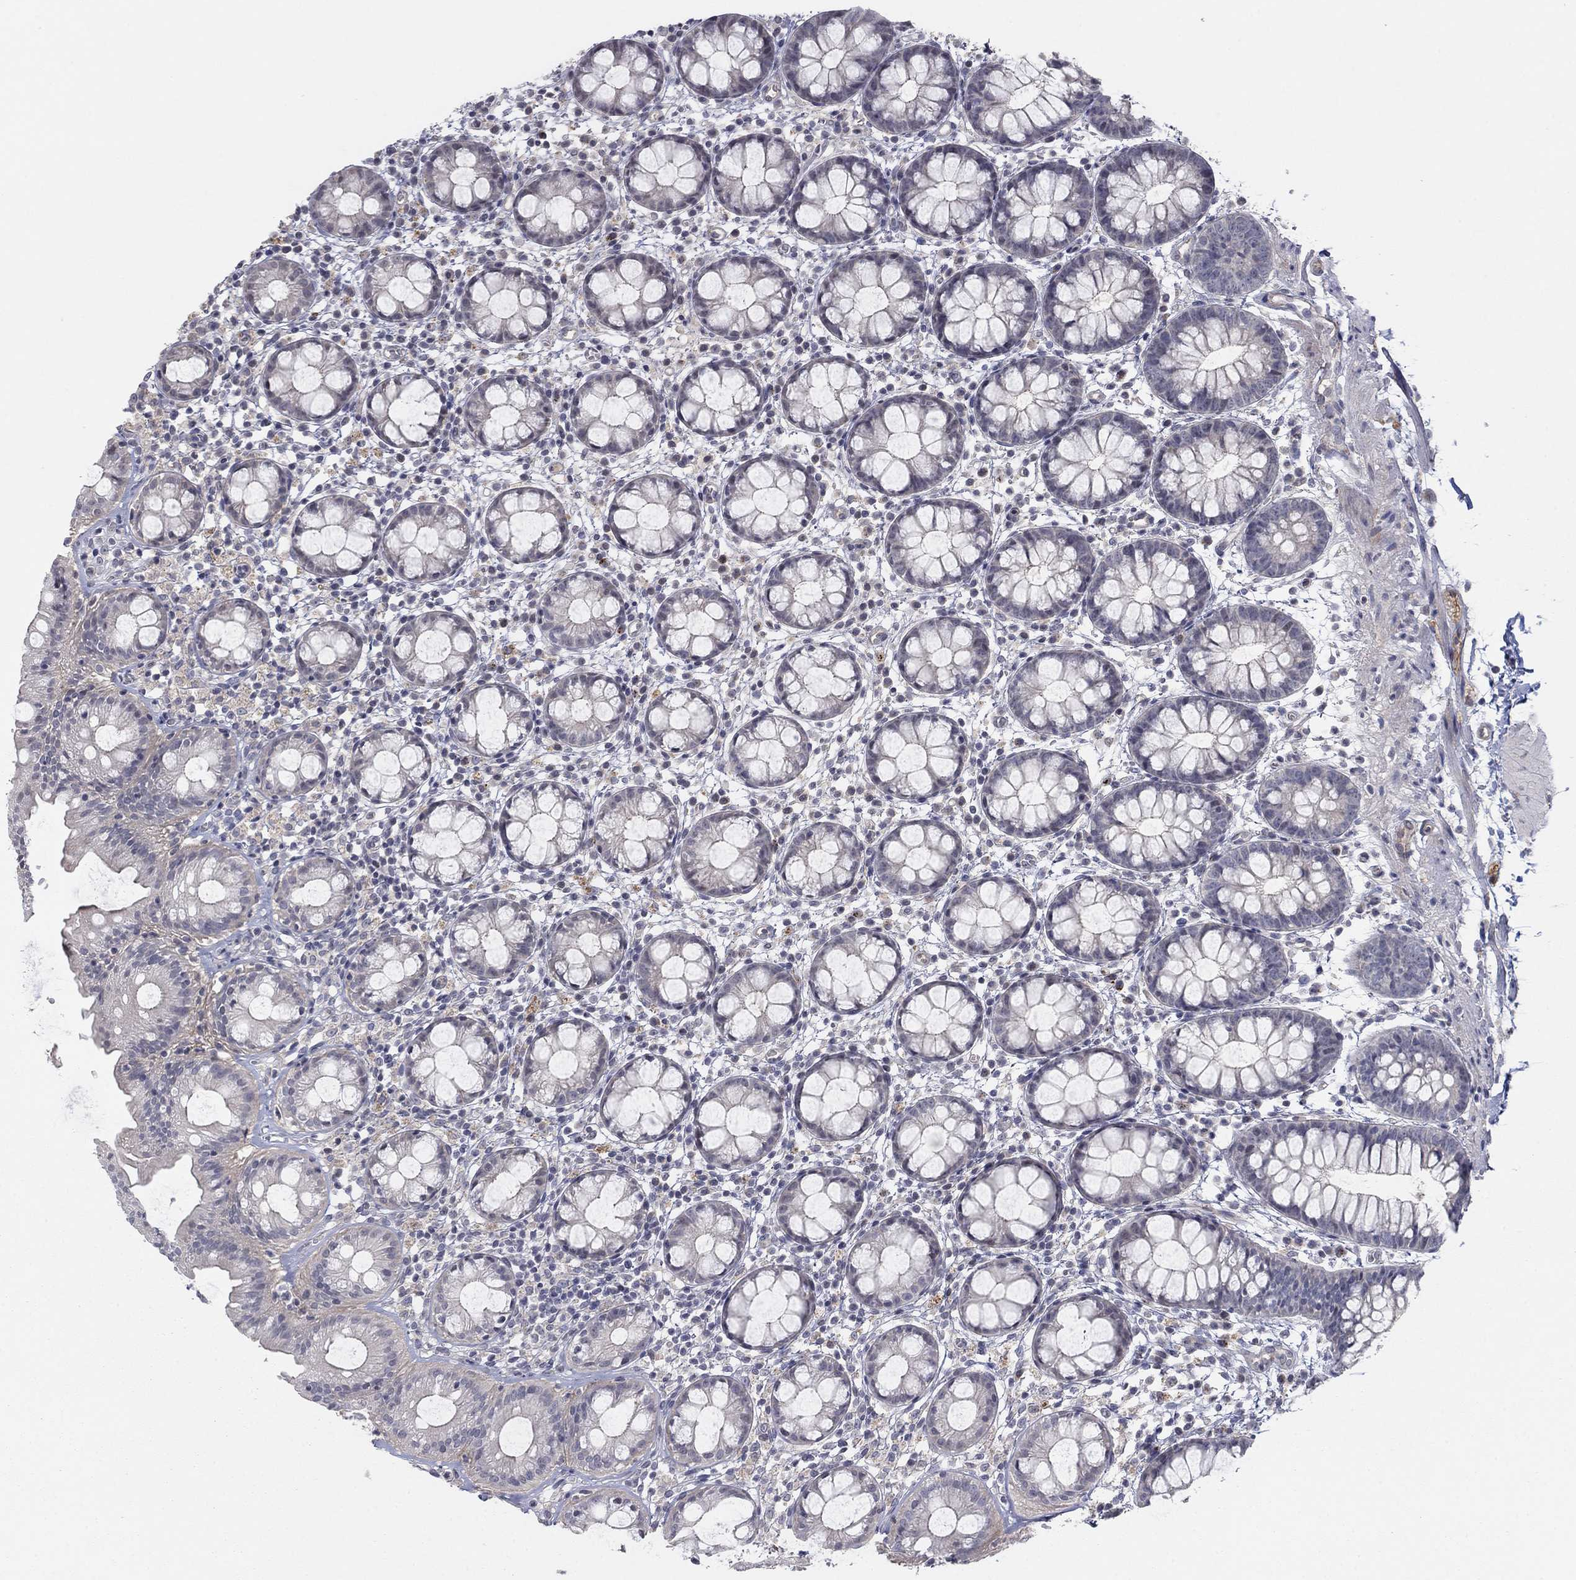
{"staining": {"intensity": "weak", "quantity": "25%-75%", "location": "cytoplasmic/membranous"}, "tissue": "rectum", "cell_type": "Glandular cells", "image_type": "normal", "snomed": [{"axis": "morphology", "description": "Normal tissue, NOS"}, {"axis": "topography", "description": "Rectum"}], "caption": "Human rectum stained with a brown dye exhibits weak cytoplasmic/membranous positive positivity in approximately 25%-75% of glandular cells.", "gene": "AMN1", "patient": {"sex": "male", "age": 57}}